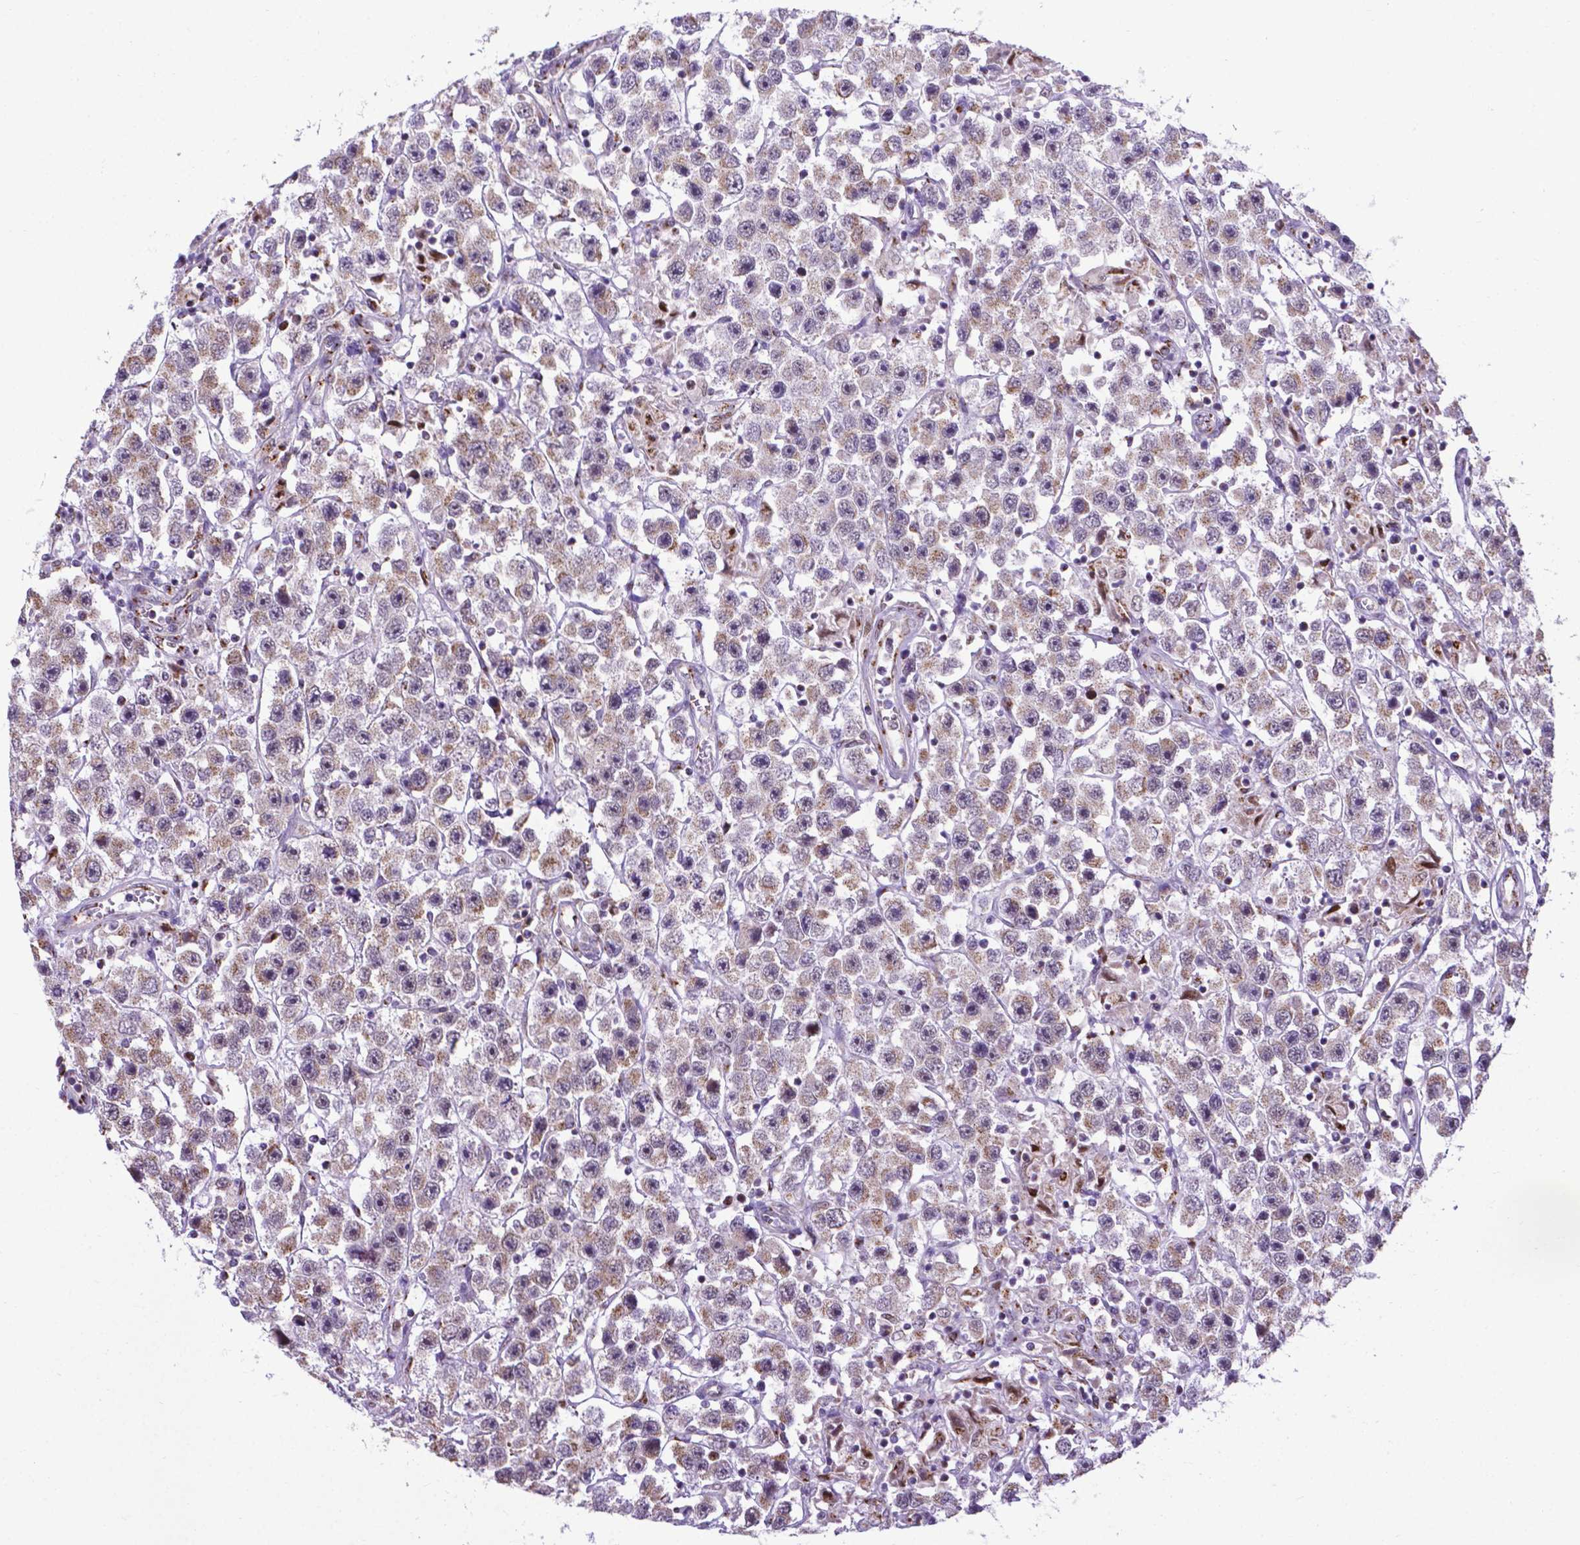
{"staining": {"intensity": "weak", "quantity": "25%-75%", "location": "cytoplasmic/membranous"}, "tissue": "testis cancer", "cell_type": "Tumor cells", "image_type": "cancer", "snomed": [{"axis": "morphology", "description": "Seminoma, NOS"}, {"axis": "topography", "description": "Testis"}], "caption": "A low amount of weak cytoplasmic/membranous staining is seen in approximately 25%-75% of tumor cells in testis cancer tissue. (DAB IHC with brightfield microscopy, high magnification).", "gene": "MRPL10", "patient": {"sex": "male", "age": 45}}